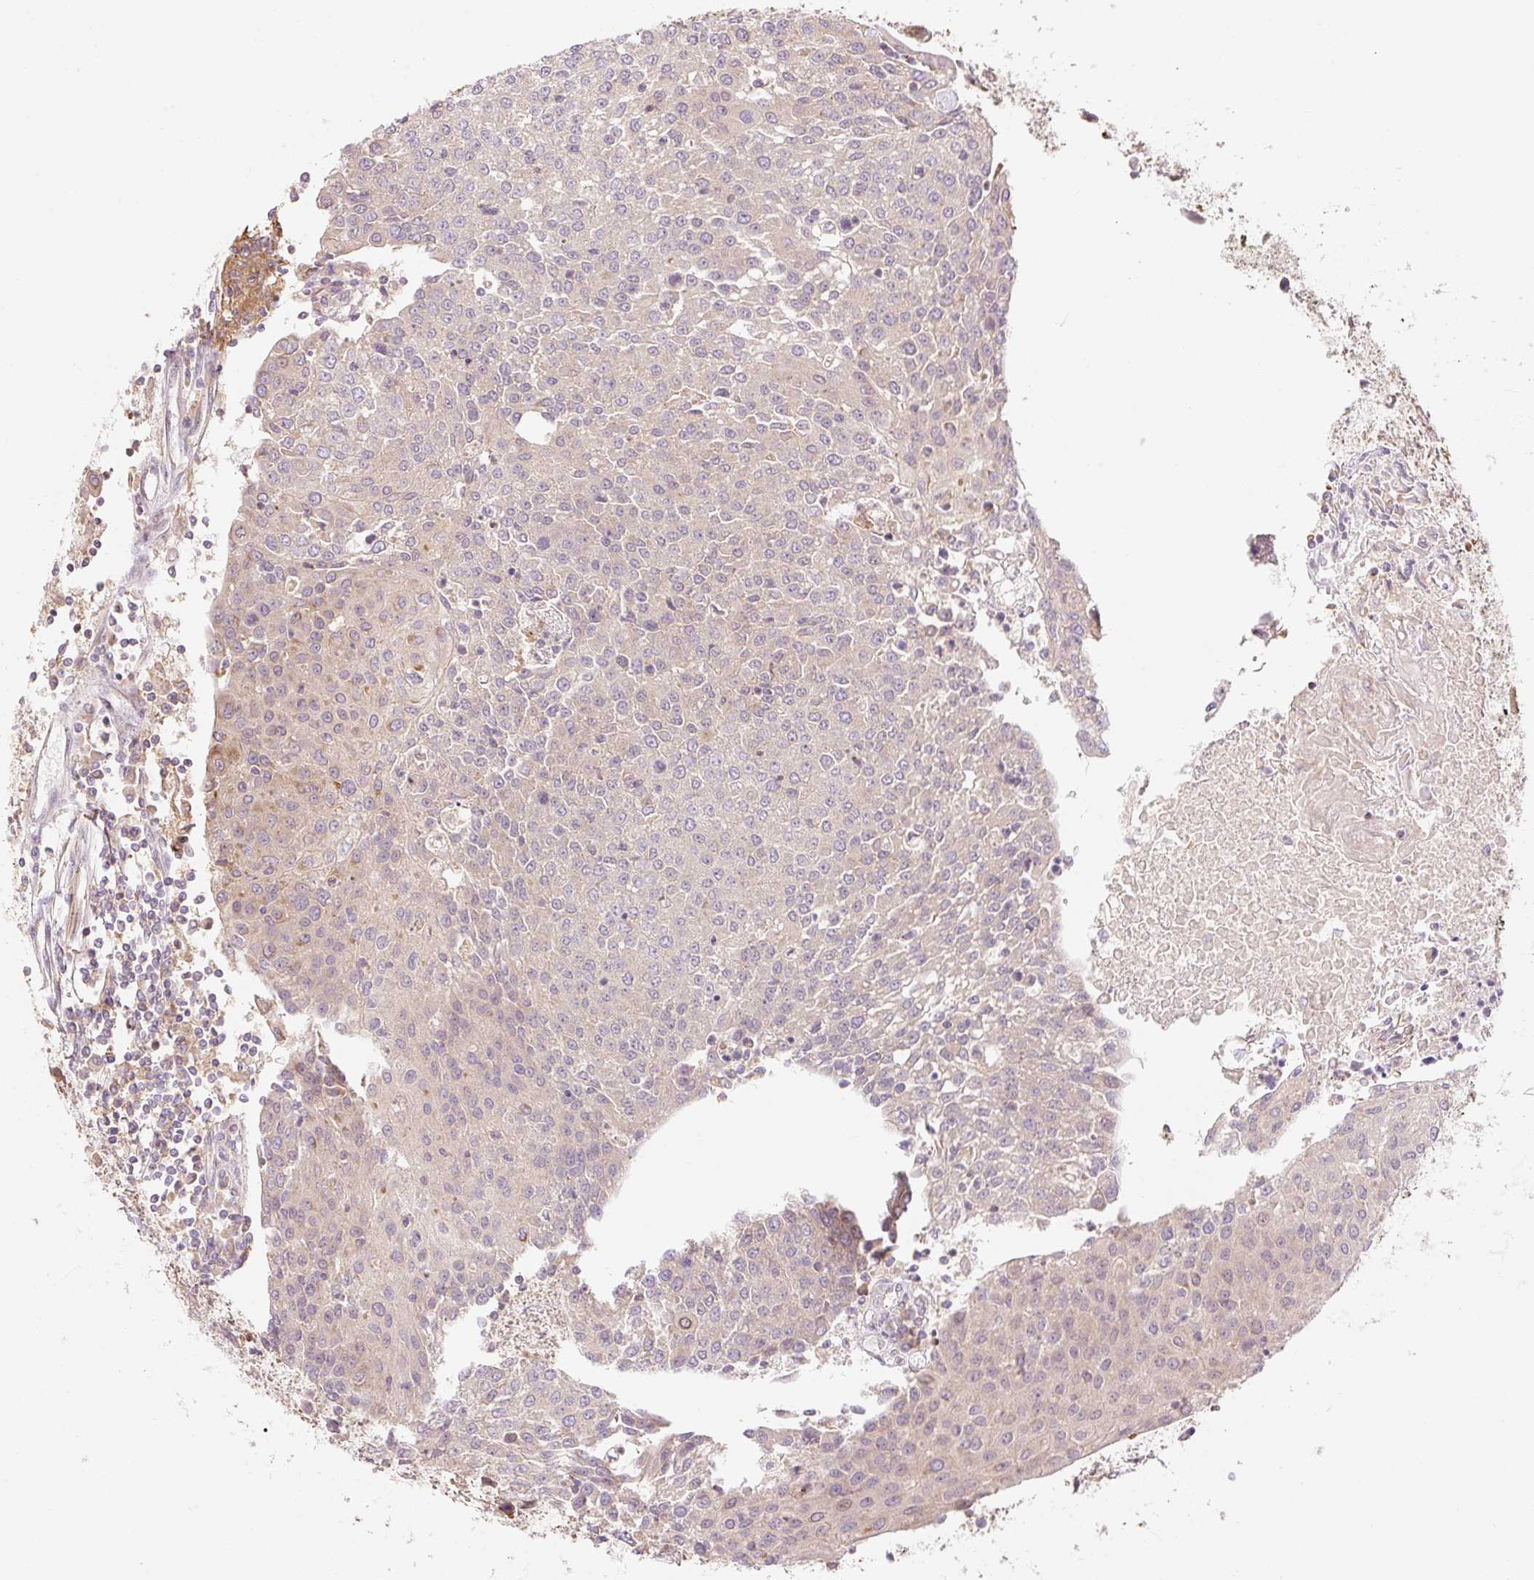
{"staining": {"intensity": "weak", "quantity": "<25%", "location": "cytoplasmic/membranous"}, "tissue": "urothelial cancer", "cell_type": "Tumor cells", "image_type": "cancer", "snomed": [{"axis": "morphology", "description": "Urothelial carcinoma, High grade"}, {"axis": "topography", "description": "Urinary bladder"}], "caption": "Urothelial cancer stained for a protein using immunohistochemistry (IHC) reveals no positivity tumor cells.", "gene": "EMC10", "patient": {"sex": "female", "age": 85}}